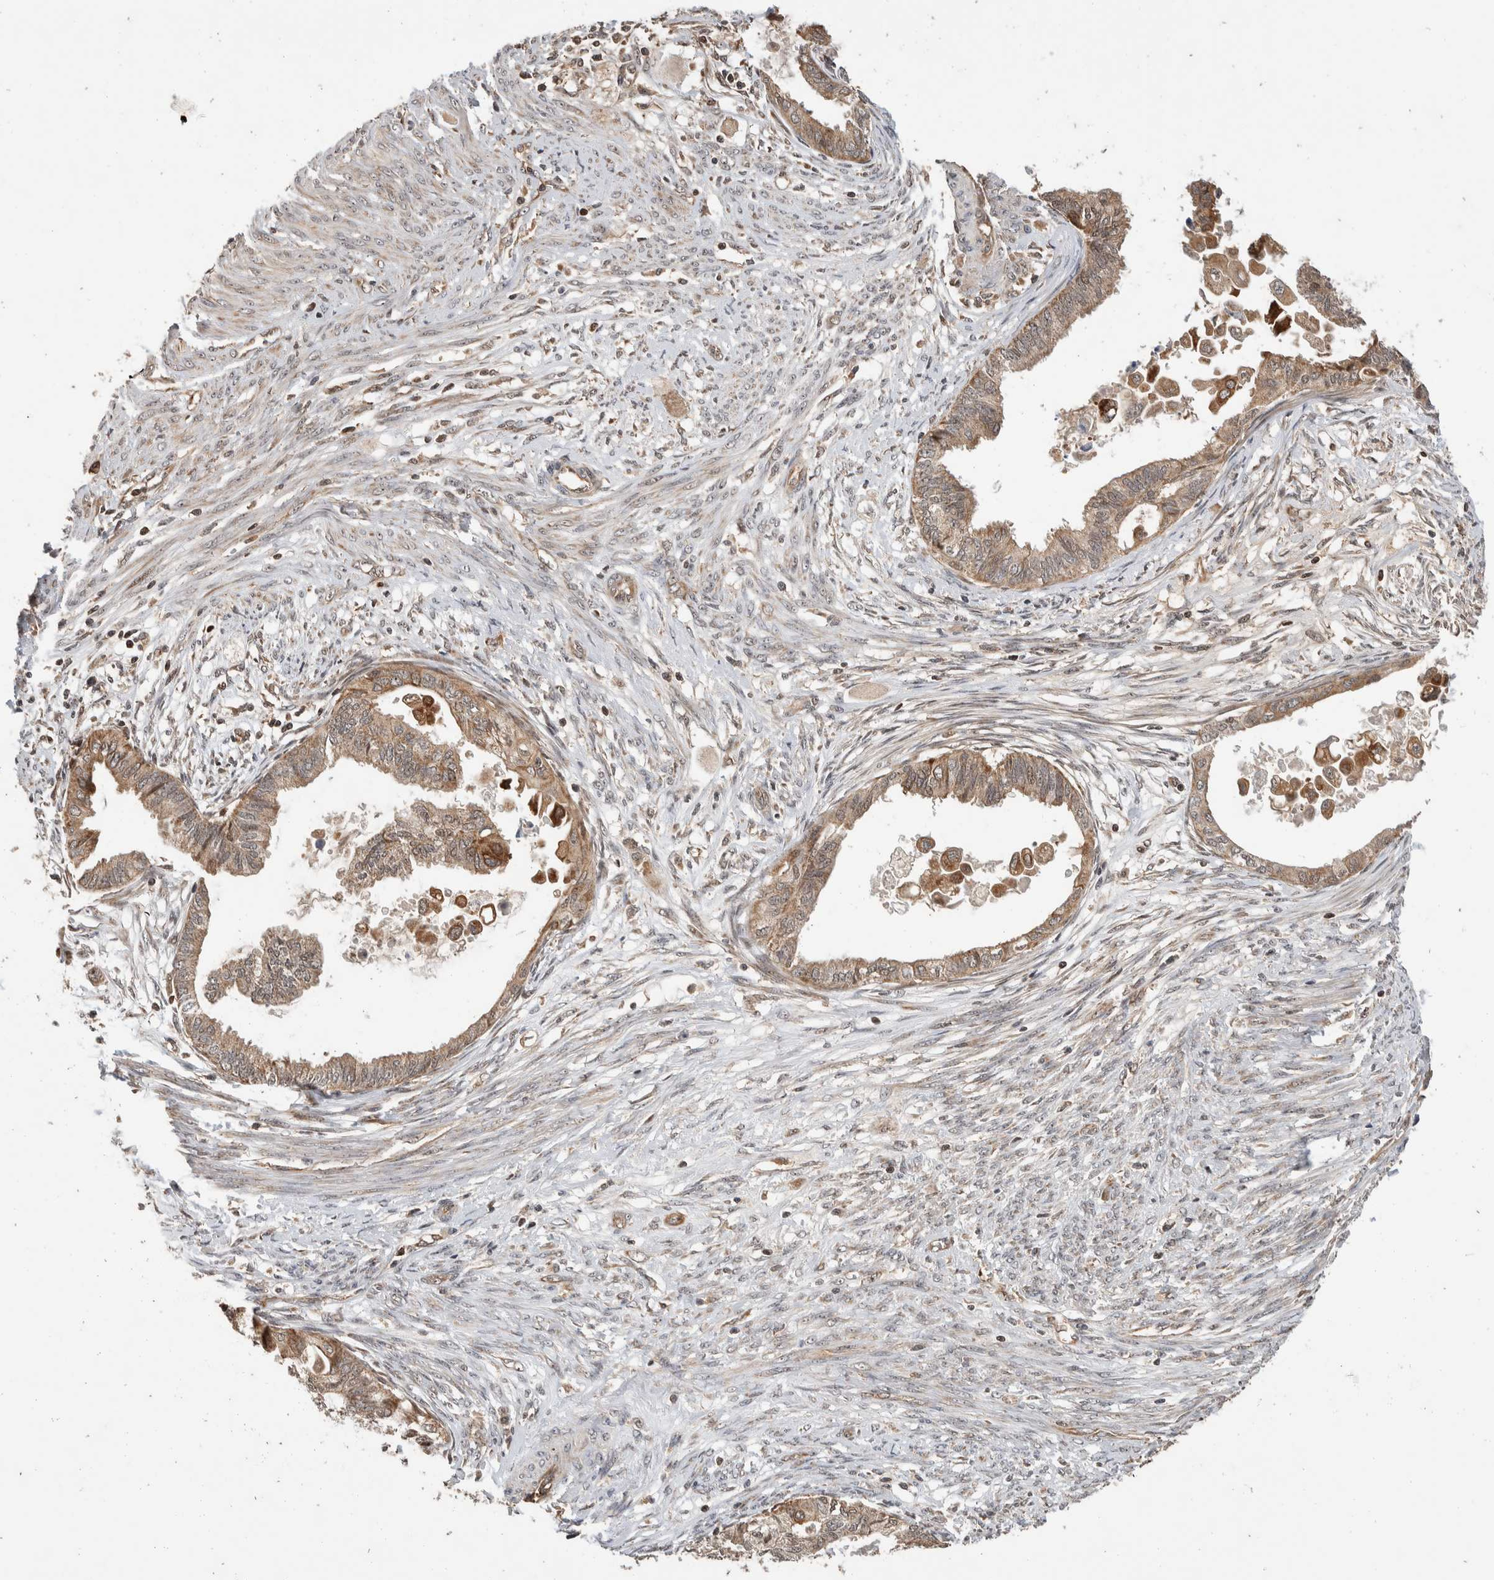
{"staining": {"intensity": "weak", "quantity": ">75%", "location": "cytoplasmic/membranous"}, "tissue": "cervical cancer", "cell_type": "Tumor cells", "image_type": "cancer", "snomed": [{"axis": "morphology", "description": "Normal tissue, NOS"}, {"axis": "morphology", "description": "Adenocarcinoma, NOS"}, {"axis": "topography", "description": "Cervix"}, {"axis": "topography", "description": "Endometrium"}], "caption": "High-magnification brightfield microscopy of cervical cancer (adenocarcinoma) stained with DAB (brown) and counterstained with hematoxylin (blue). tumor cells exhibit weak cytoplasmic/membranous staining is identified in about>75% of cells.", "gene": "ABHD11", "patient": {"sex": "female", "age": 86}}